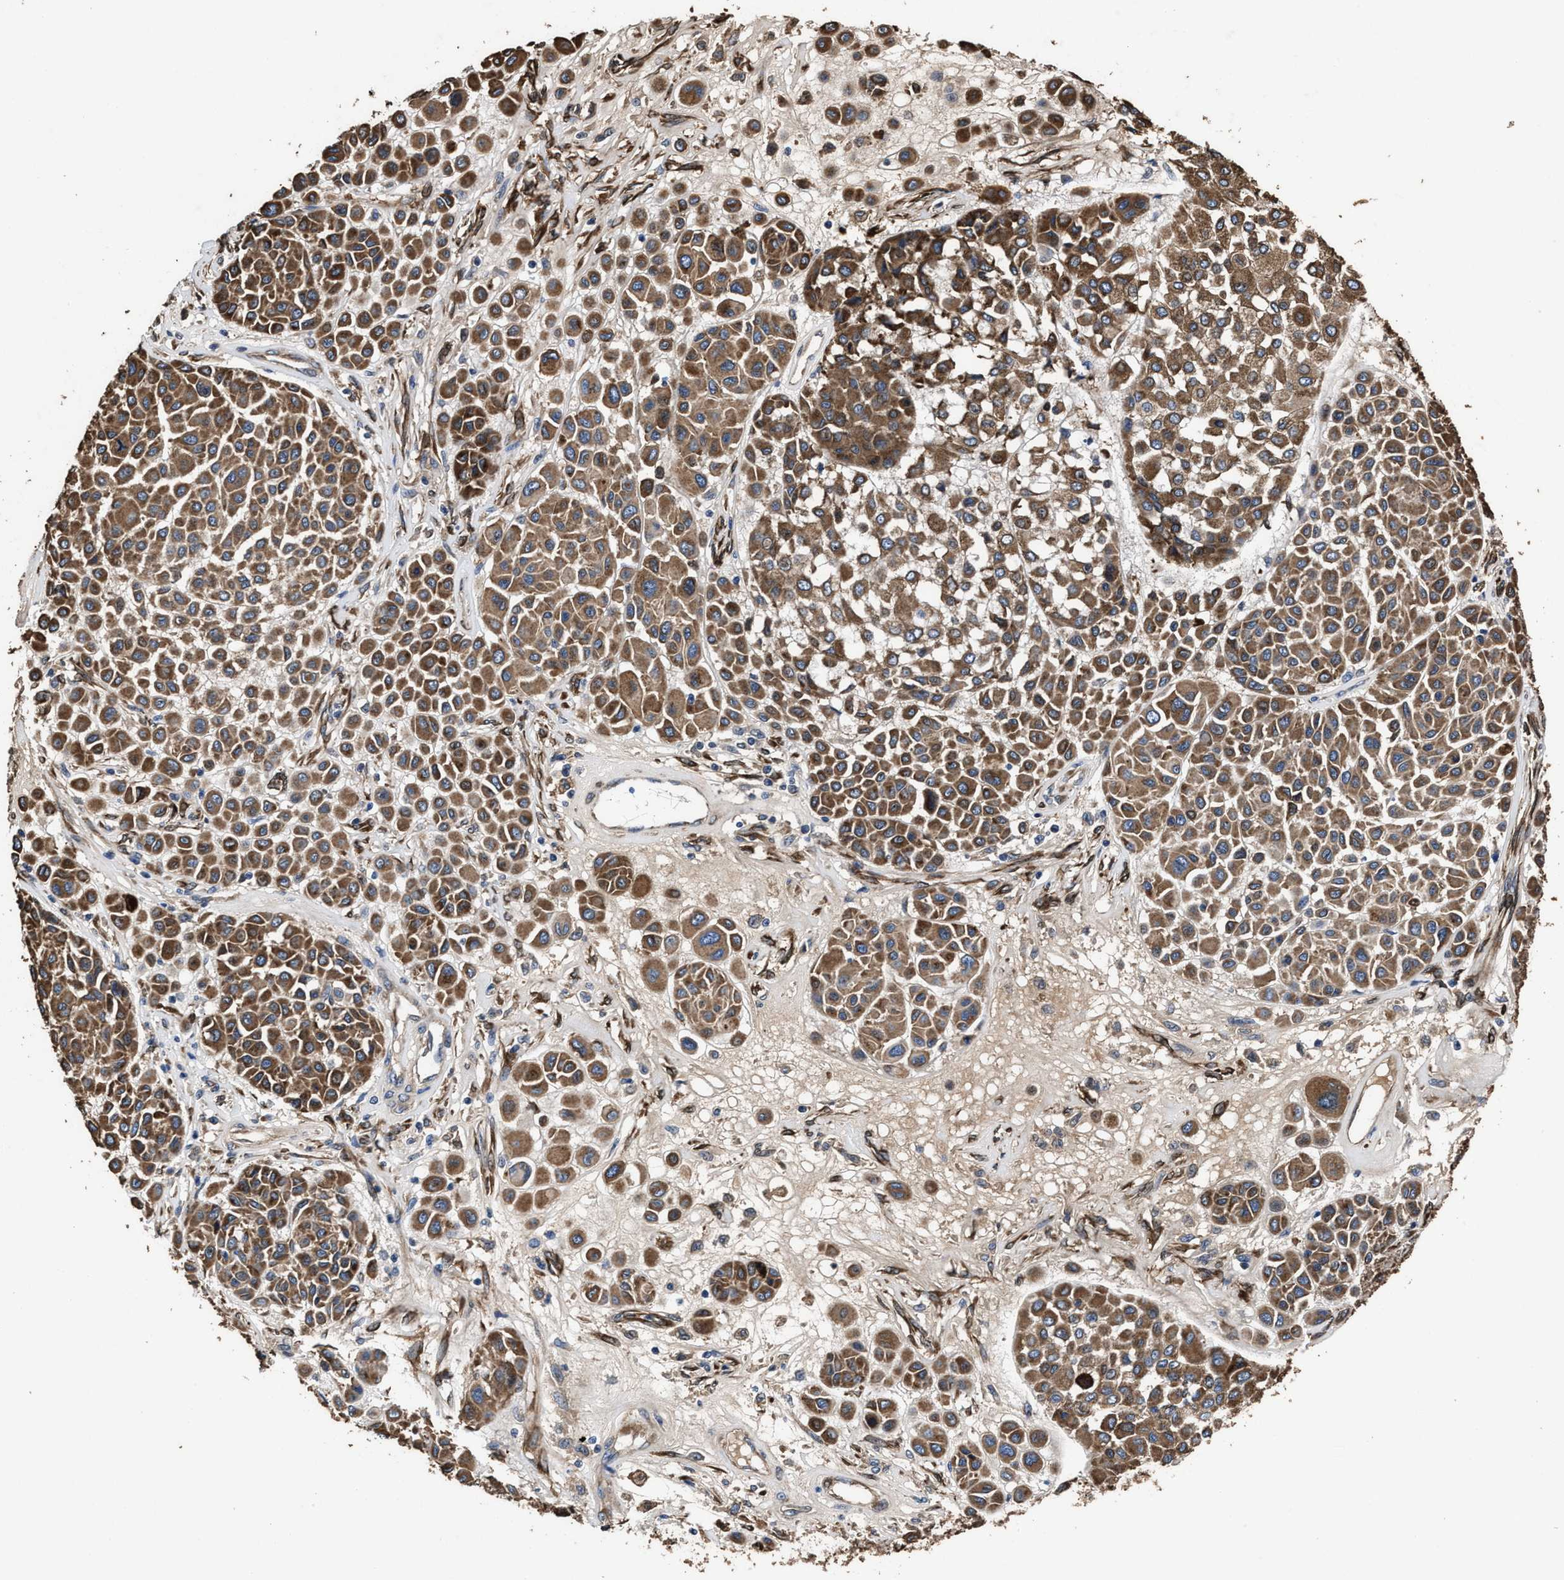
{"staining": {"intensity": "strong", "quantity": ">75%", "location": "cytoplasmic/membranous"}, "tissue": "melanoma", "cell_type": "Tumor cells", "image_type": "cancer", "snomed": [{"axis": "morphology", "description": "Malignant melanoma, Metastatic site"}, {"axis": "topography", "description": "Soft tissue"}], "caption": "This image shows IHC staining of human melanoma, with high strong cytoplasmic/membranous expression in about >75% of tumor cells.", "gene": "IDNK", "patient": {"sex": "male", "age": 41}}